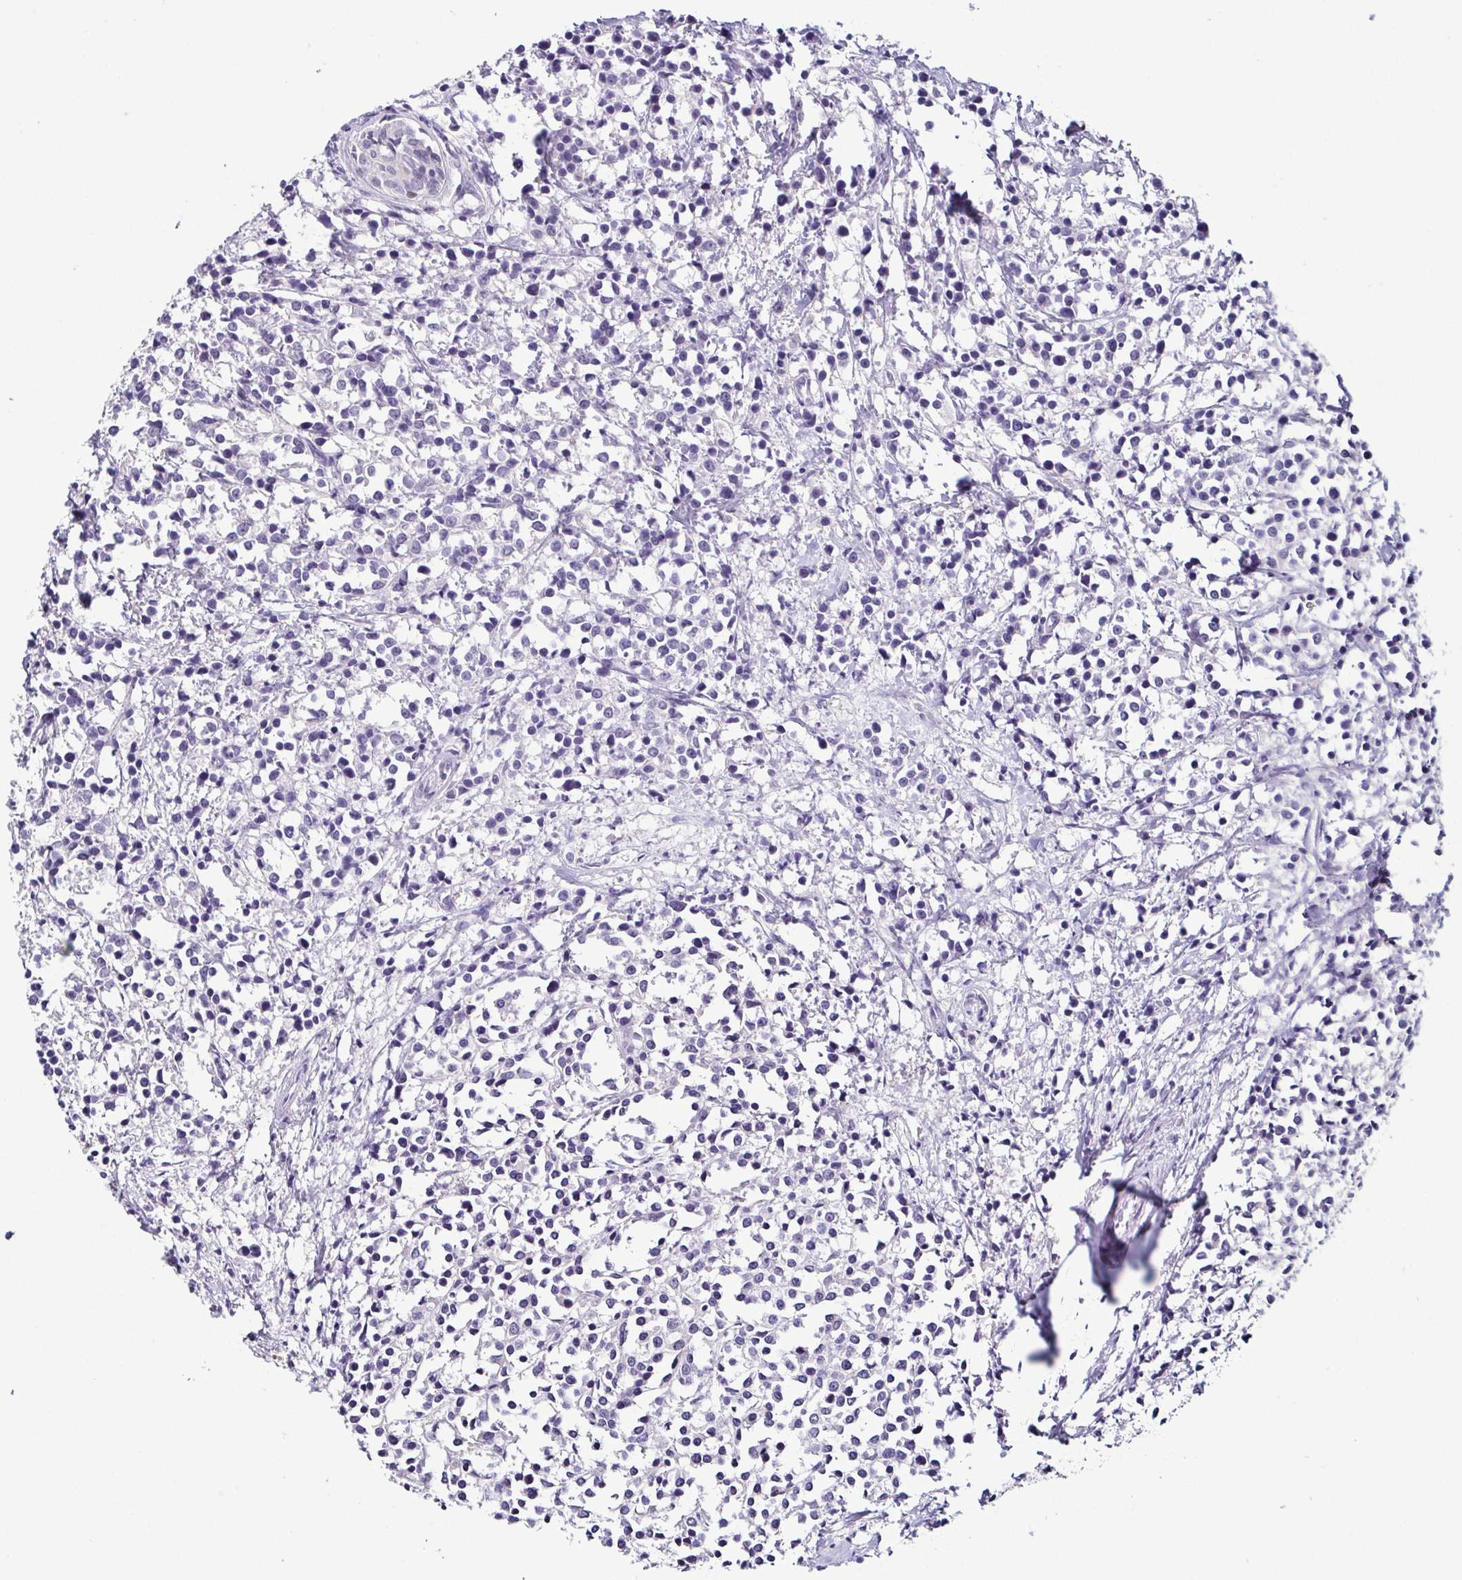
{"staining": {"intensity": "negative", "quantity": "none", "location": "none"}, "tissue": "breast cancer", "cell_type": "Tumor cells", "image_type": "cancer", "snomed": [{"axis": "morphology", "description": "Duct carcinoma"}, {"axis": "topography", "description": "Breast"}], "caption": "IHC of human breast invasive ductal carcinoma shows no staining in tumor cells.", "gene": "TP73", "patient": {"sex": "female", "age": 80}}